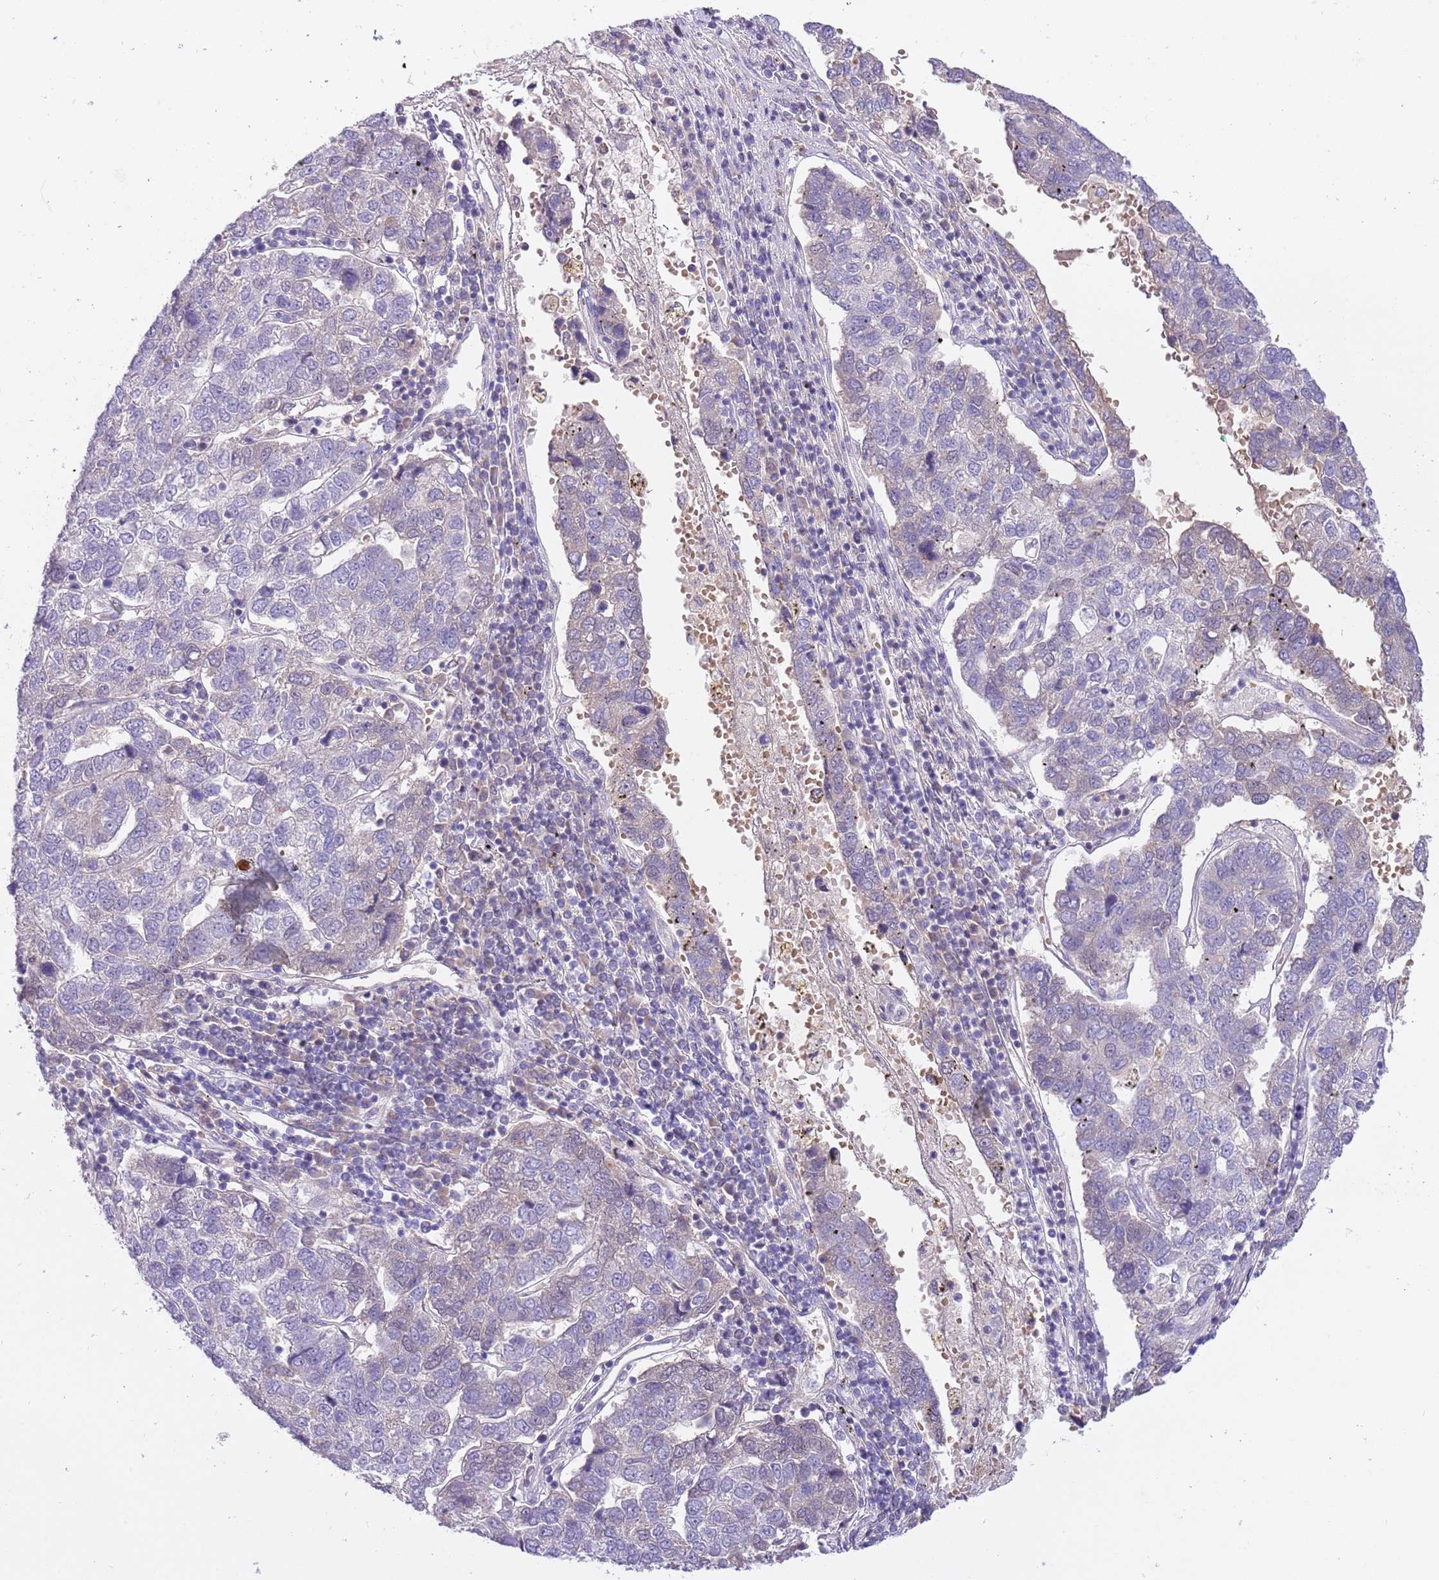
{"staining": {"intensity": "negative", "quantity": "none", "location": "none"}, "tissue": "pancreatic cancer", "cell_type": "Tumor cells", "image_type": "cancer", "snomed": [{"axis": "morphology", "description": "Adenocarcinoma, NOS"}, {"axis": "topography", "description": "Pancreas"}], "caption": "Tumor cells are negative for brown protein staining in pancreatic cancer (adenocarcinoma).", "gene": "CFAP73", "patient": {"sex": "female", "age": 61}}